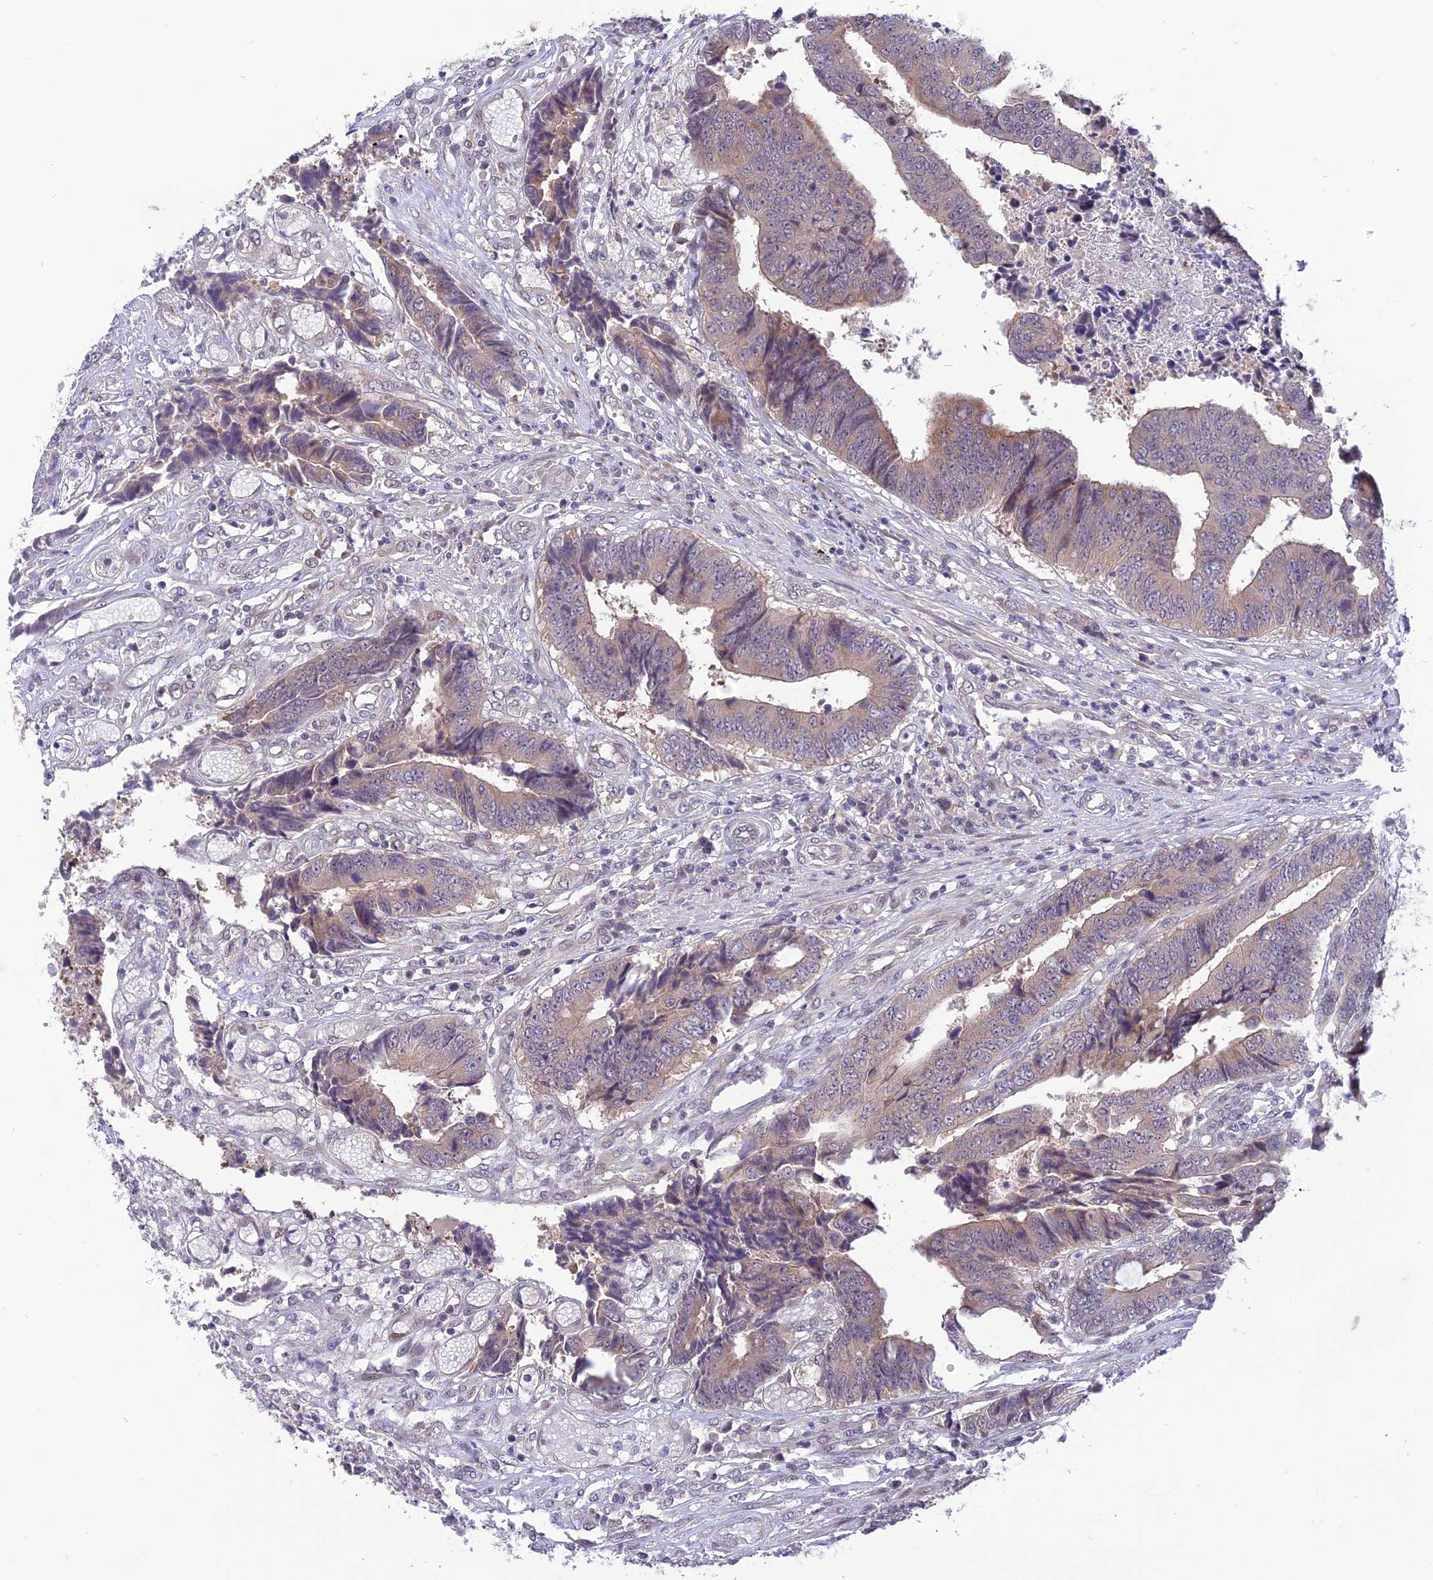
{"staining": {"intensity": "weak", "quantity": ">75%", "location": "cytoplasmic/membranous"}, "tissue": "colorectal cancer", "cell_type": "Tumor cells", "image_type": "cancer", "snomed": [{"axis": "morphology", "description": "Adenocarcinoma, NOS"}, {"axis": "topography", "description": "Rectum"}], "caption": "A brown stain labels weak cytoplasmic/membranous positivity of a protein in human colorectal adenocarcinoma tumor cells. (Stains: DAB in brown, nuclei in blue, Microscopy: brightfield microscopy at high magnification).", "gene": "ZNF837", "patient": {"sex": "male", "age": 84}}